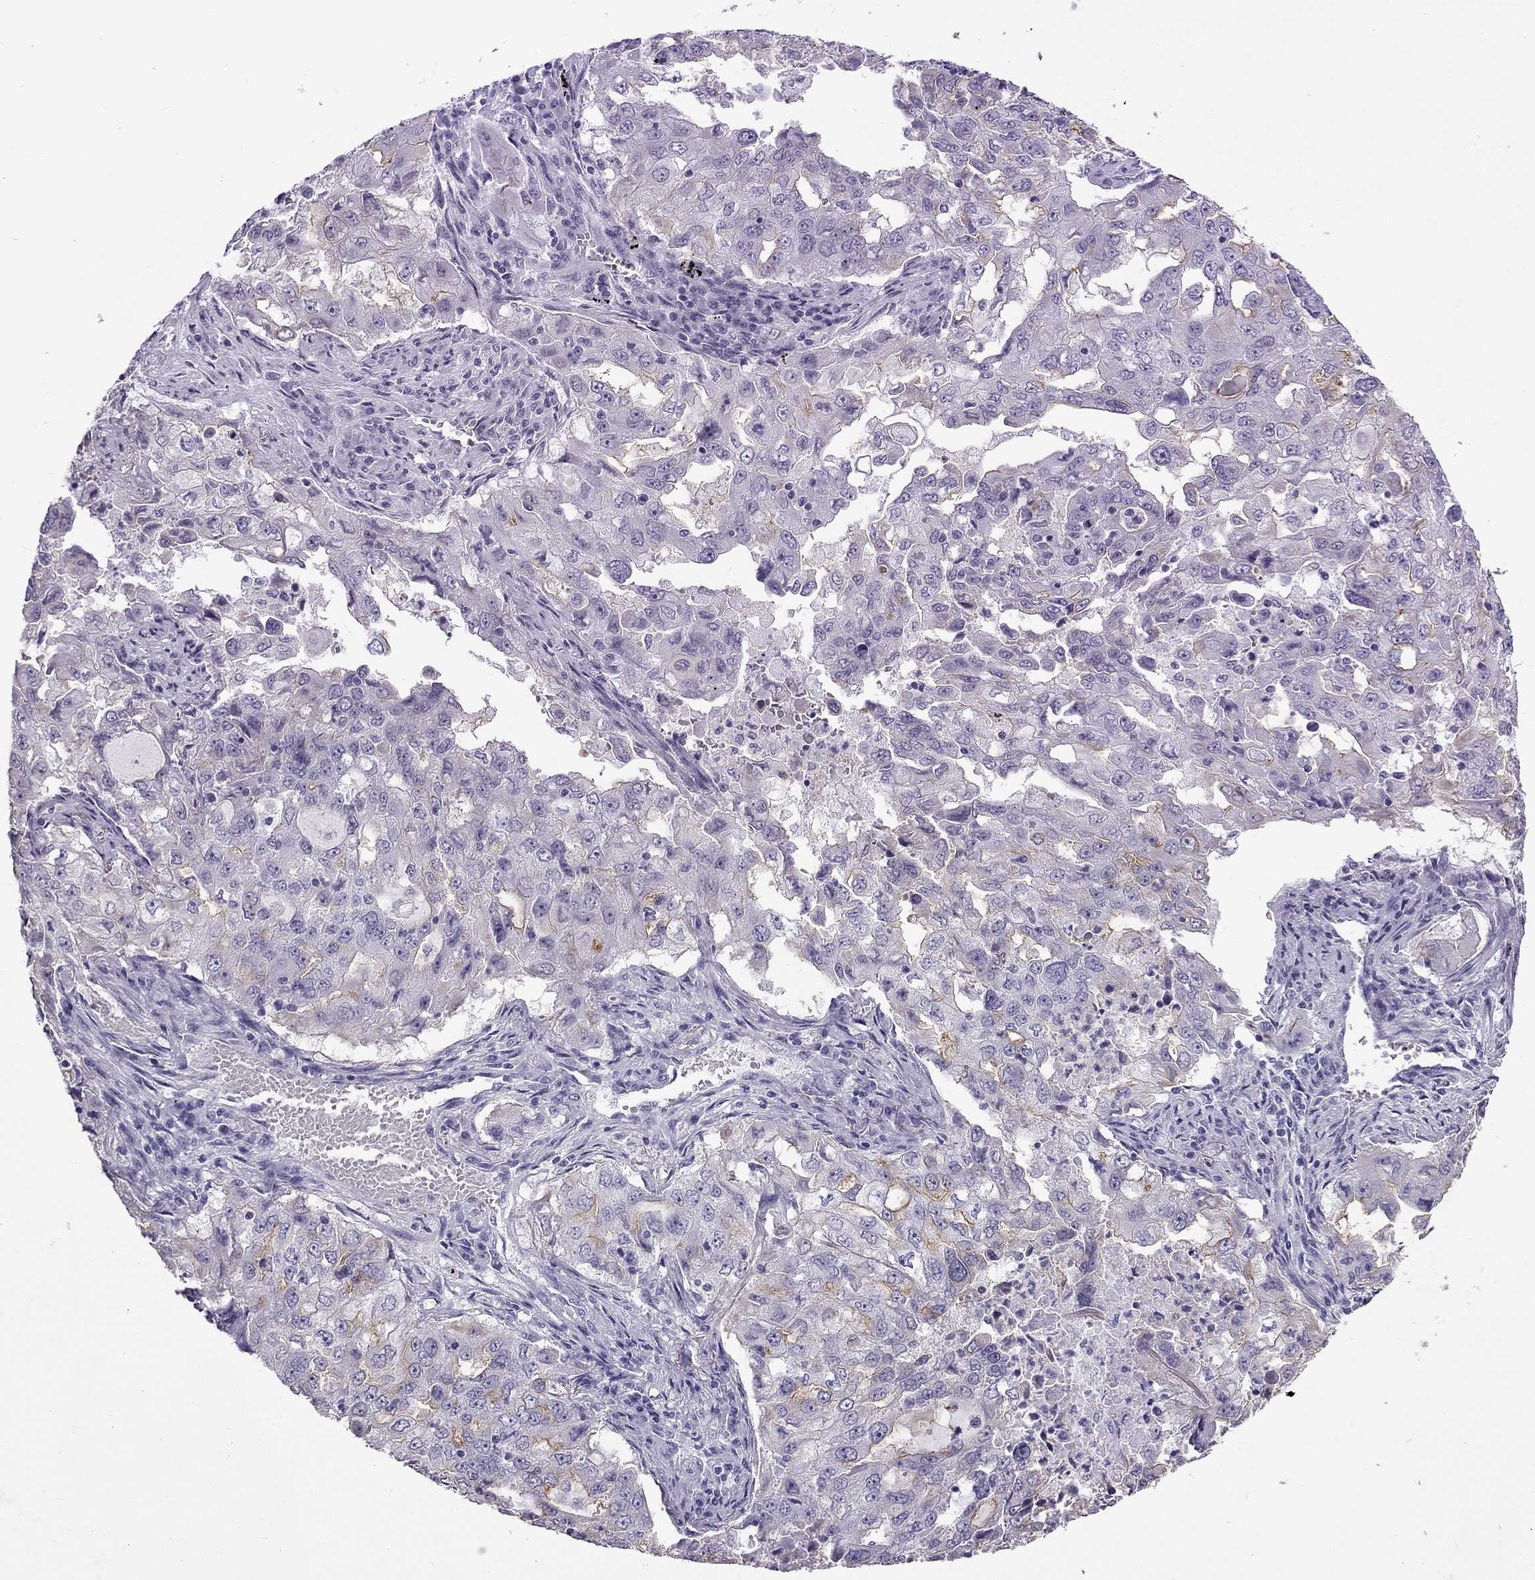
{"staining": {"intensity": "weak", "quantity": "<25%", "location": "cytoplasmic/membranous"}, "tissue": "lung cancer", "cell_type": "Tumor cells", "image_type": "cancer", "snomed": [{"axis": "morphology", "description": "Adenocarcinoma, NOS"}, {"axis": "topography", "description": "Lung"}], "caption": "Immunohistochemistry (IHC) micrograph of human lung cancer (adenocarcinoma) stained for a protein (brown), which demonstrates no positivity in tumor cells.", "gene": "GJA8", "patient": {"sex": "female", "age": 61}}